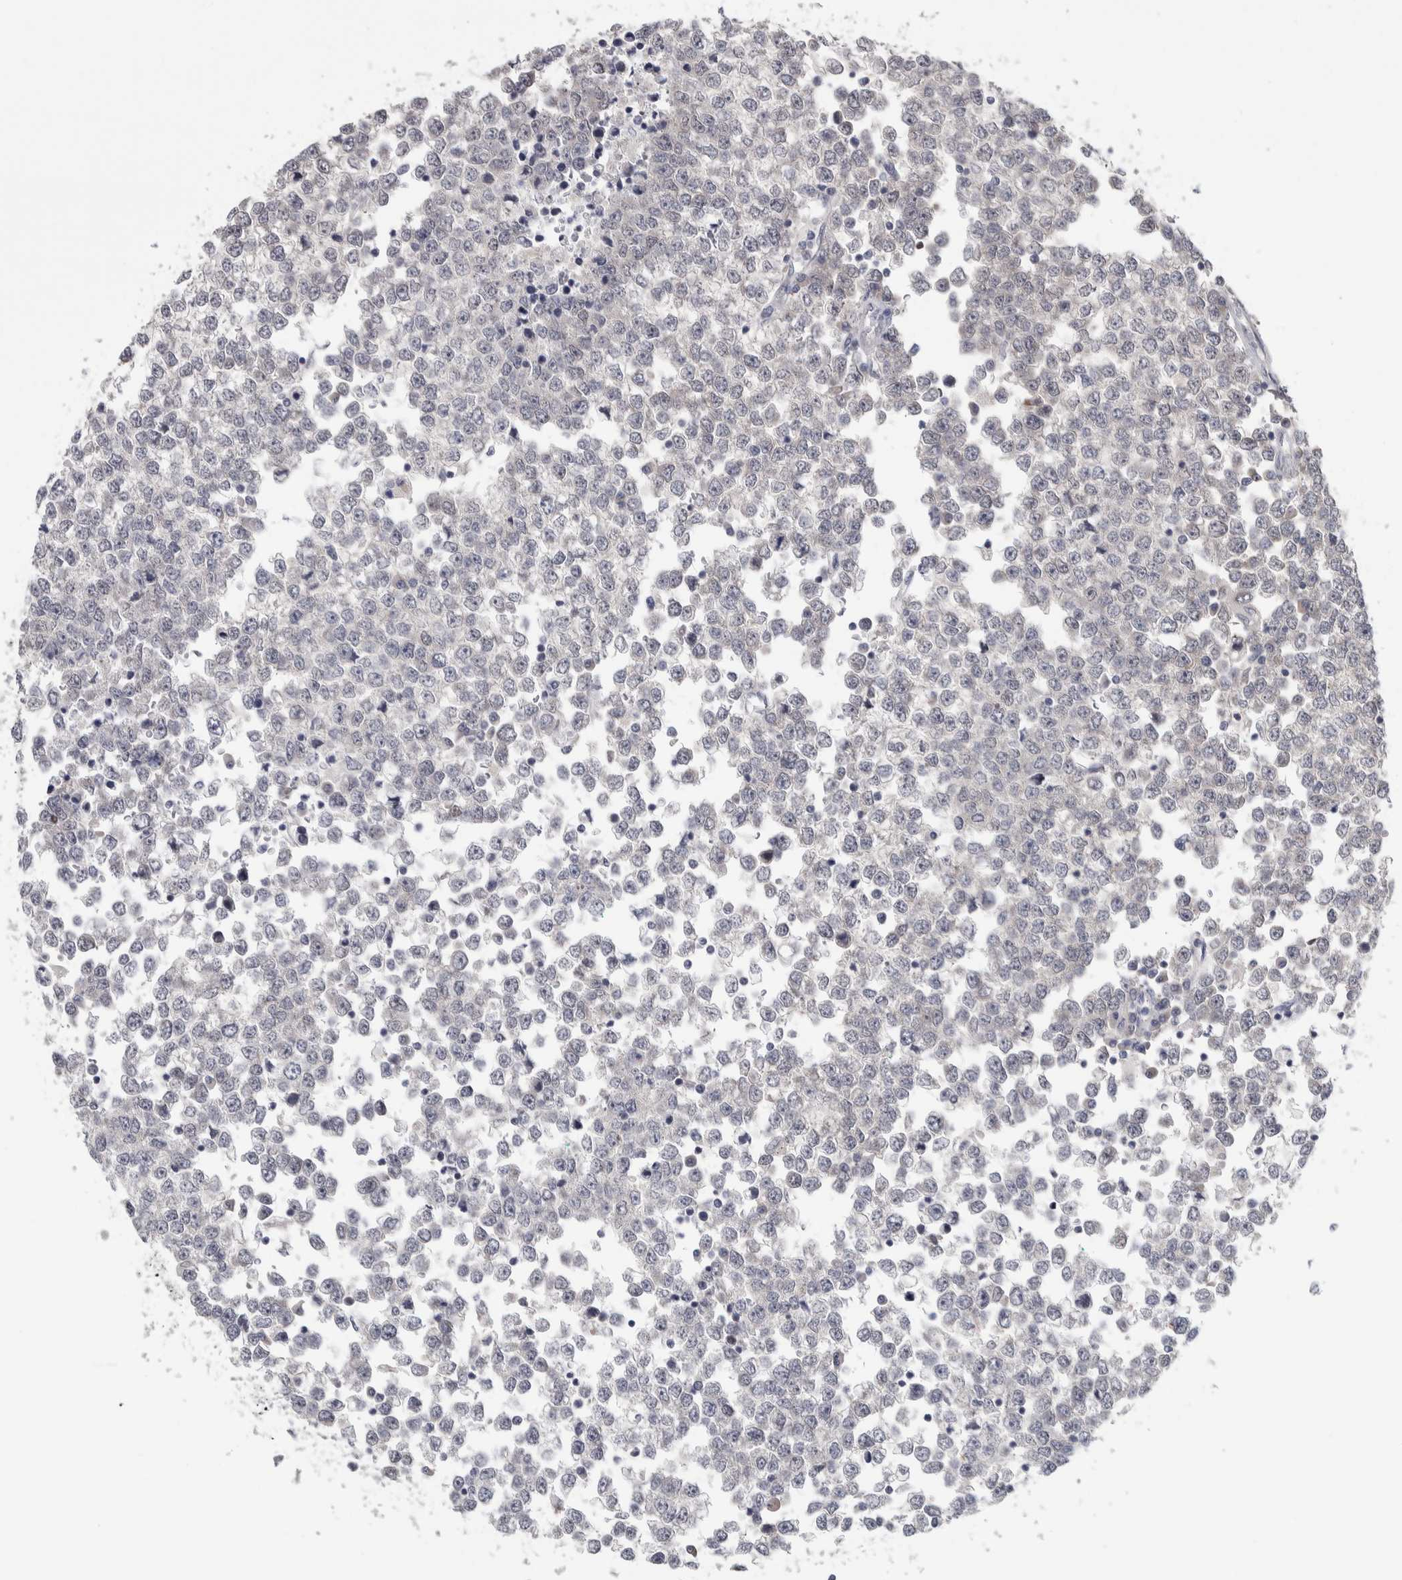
{"staining": {"intensity": "moderate", "quantity": "25%-75%", "location": "nuclear"}, "tissue": "testis cancer", "cell_type": "Tumor cells", "image_type": "cancer", "snomed": [{"axis": "morphology", "description": "Seminoma, NOS"}, {"axis": "topography", "description": "Testis"}], "caption": "Seminoma (testis) tissue exhibits moderate nuclear positivity in about 25%-75% of tumor cells (Brightfield microscopy of DAB IHC at high magnification).", "gene": "ASPN", "patient": {"sex": "male", "age": 65}}